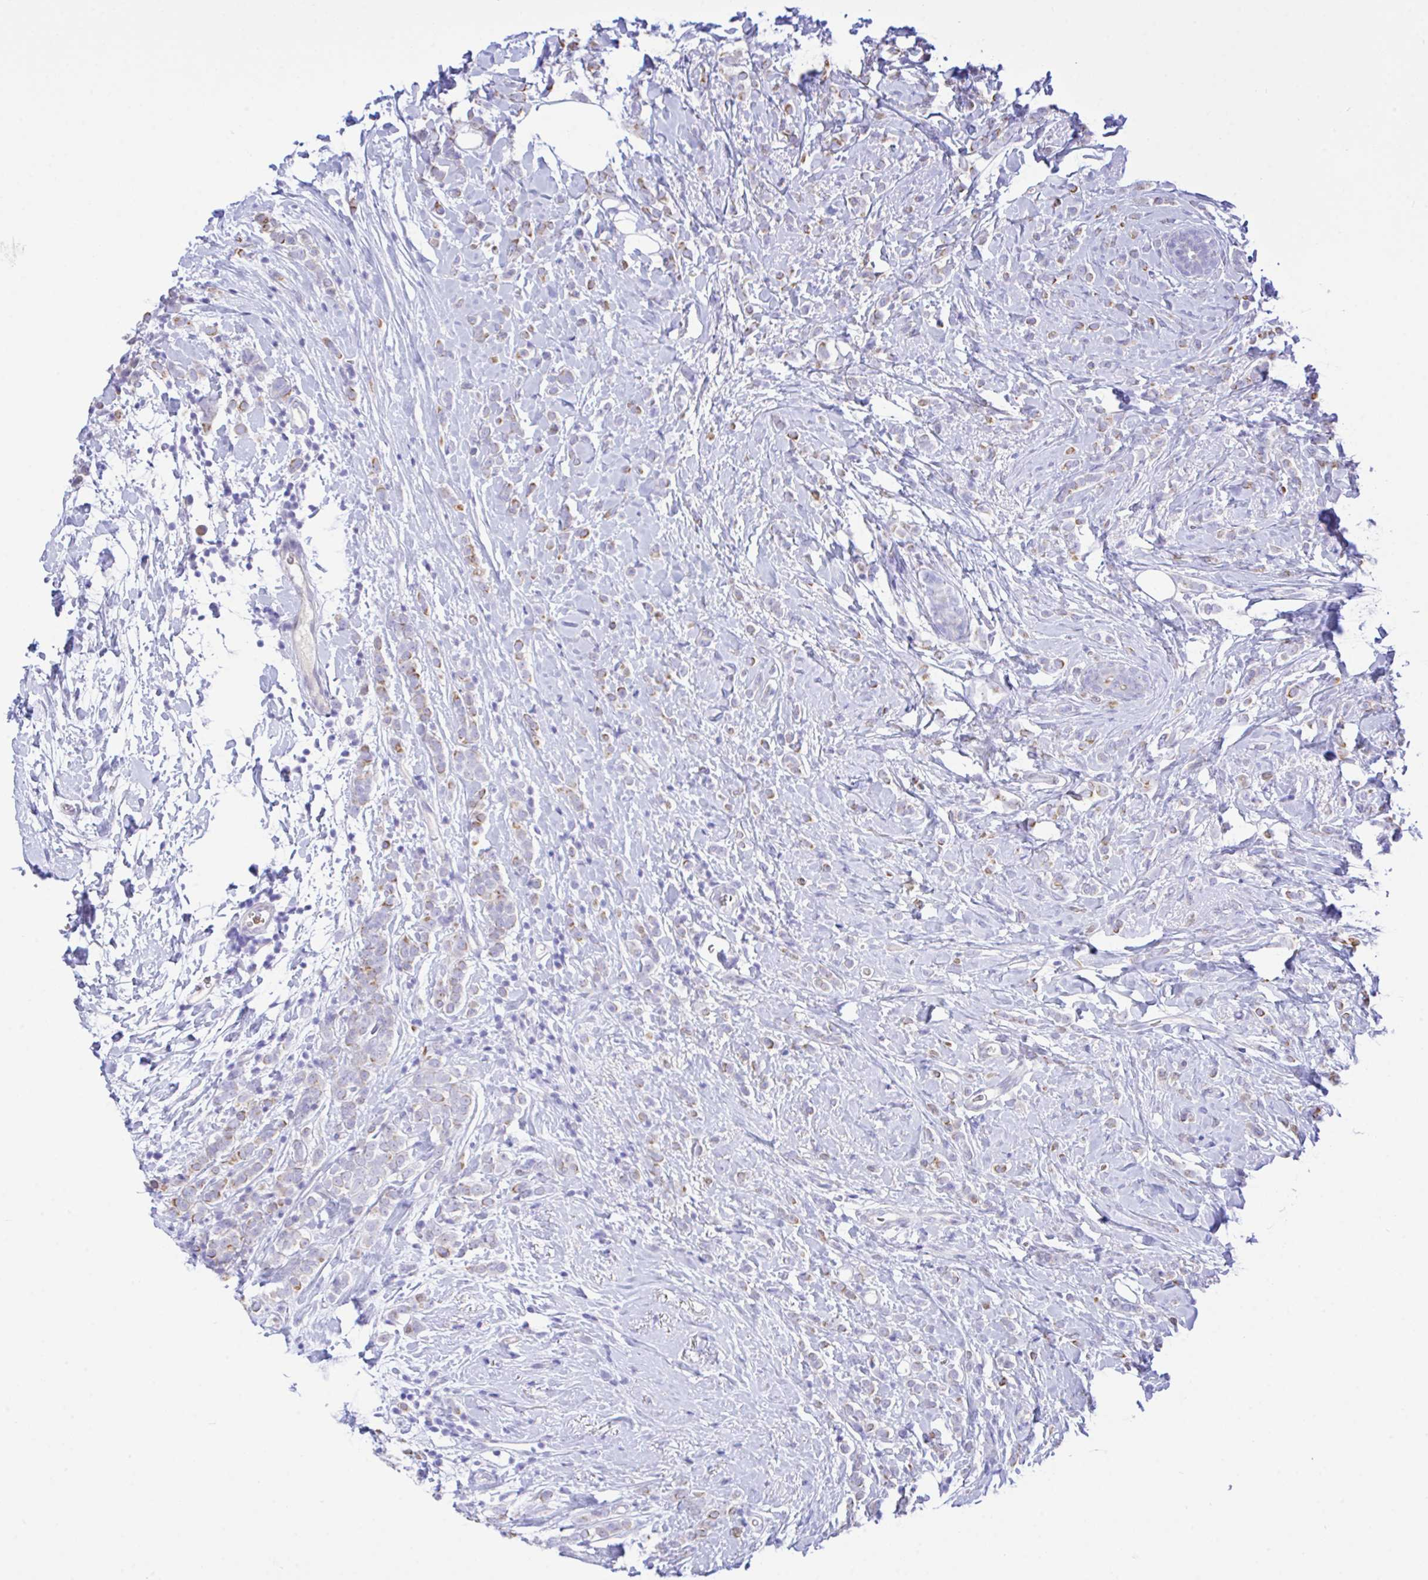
{"staining": {"intensity": "weak", "quantity": "25%-75%", "location": "cytoplasmic/membranous"}, "tissue": "breast cancer", "cell_type": "Tumor cells", "image_type": "cancer", "snomed": [{"axis": "morphology", "description": "Lobular carcinoma"}, {"axis": "topography", "description": "Breast"}], "caption": "This photomicrograph reveals immunohistochemistry staining of breast cancer, with low weak cytoplasmic/membranous staining in approximately 25%-75% of tumor cells.", "gene": "ZNF221", "patient": {"sex": "female", "age": 49}}